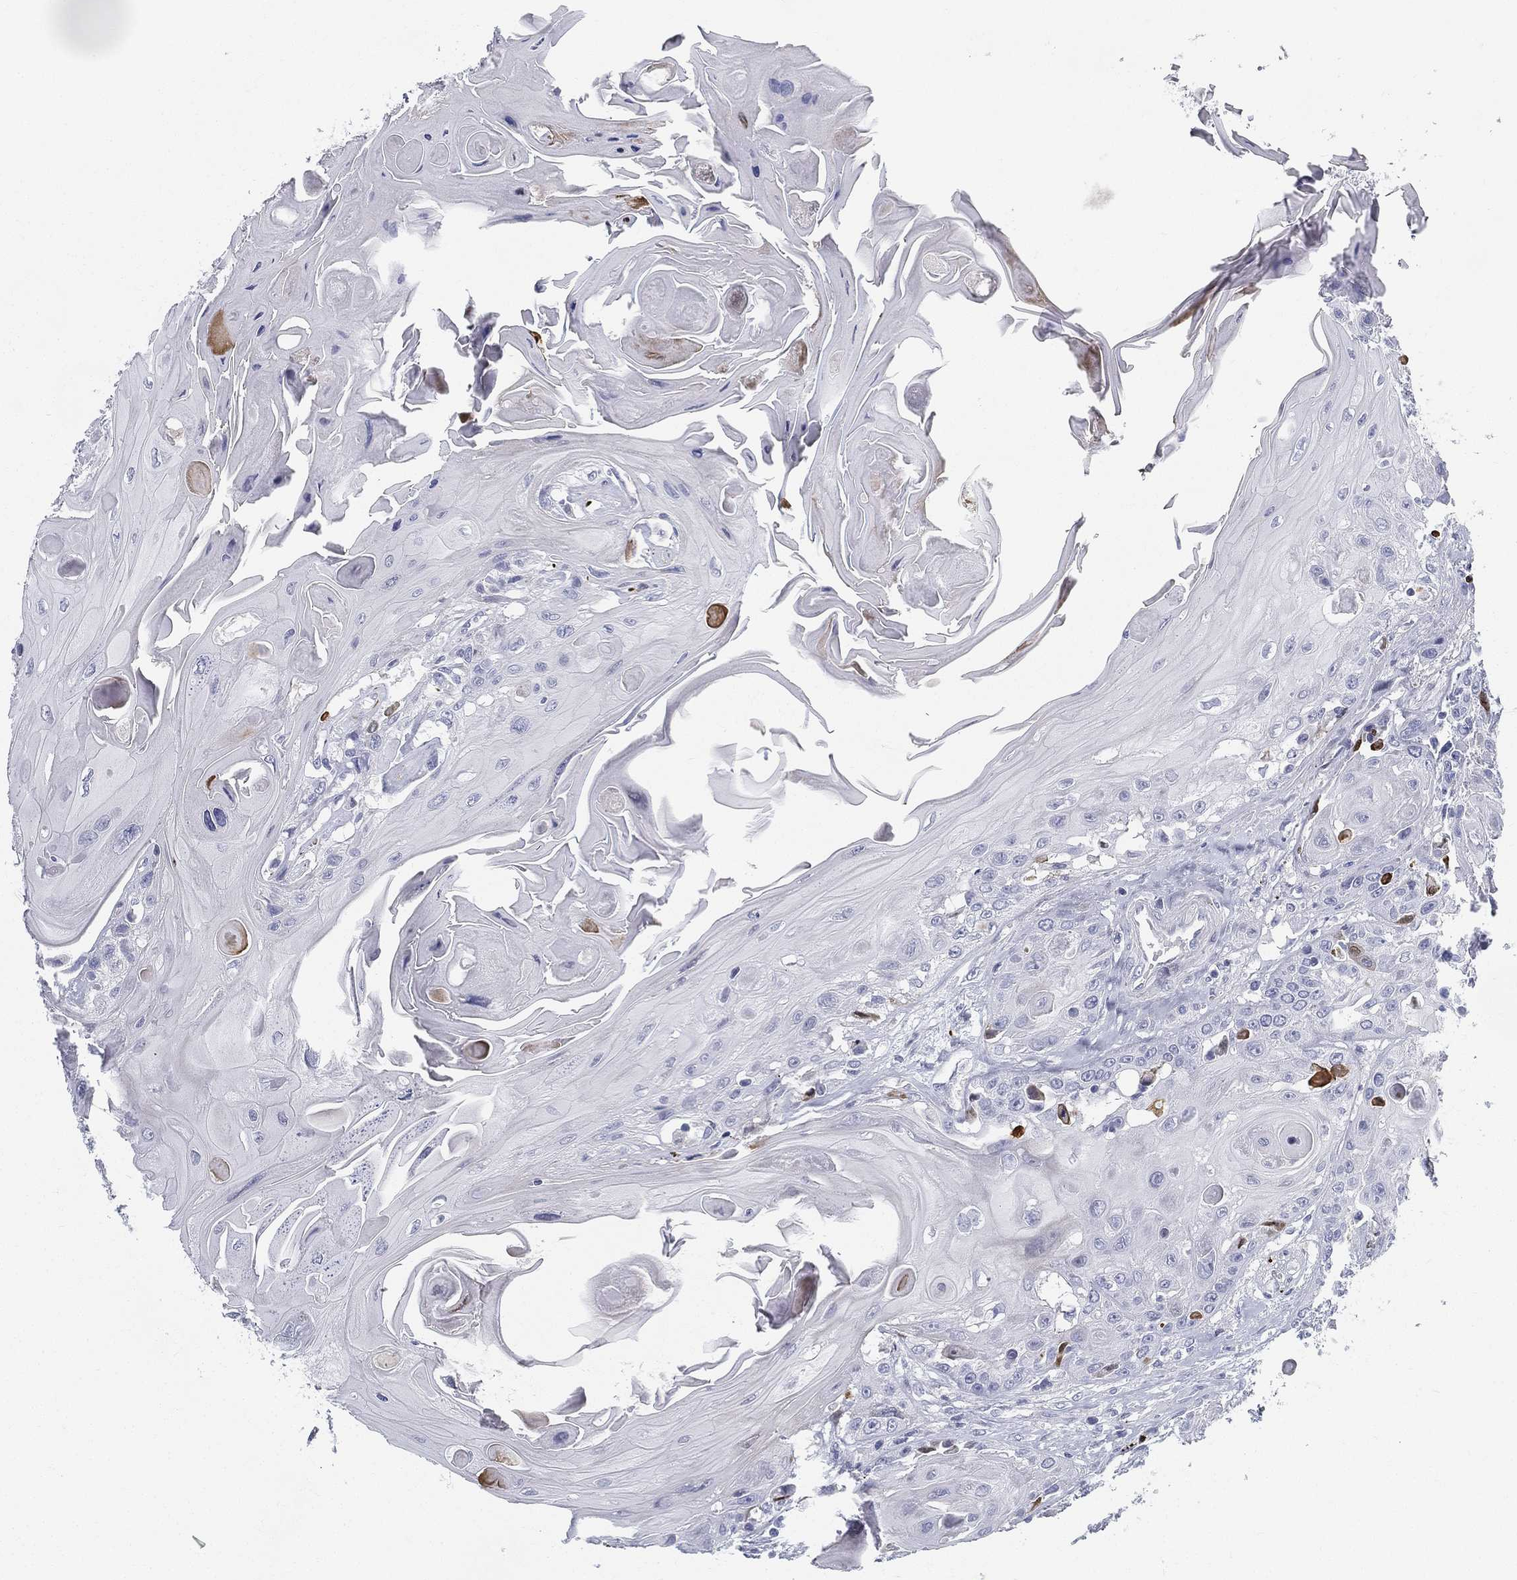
{"staining": {"intensity": "negative", "quantity": "none", "location": "none"}, "tissue": "head and neck cancer", "cell_type": "Tumor cells", "image_type": "cancer", "snomed": [{"axis": "morphology", "description": "Squamous cell carcinoma, NOS"}, {"axis": "topography", "description": "Head-Neck"}], "caption": "Image shows no protein staining in tumor cells of head and neck cancer (squamous cell carcinoma) tissue.", "gene": "SPPL2C", "patient": {"sex": "female", "age": 59}}